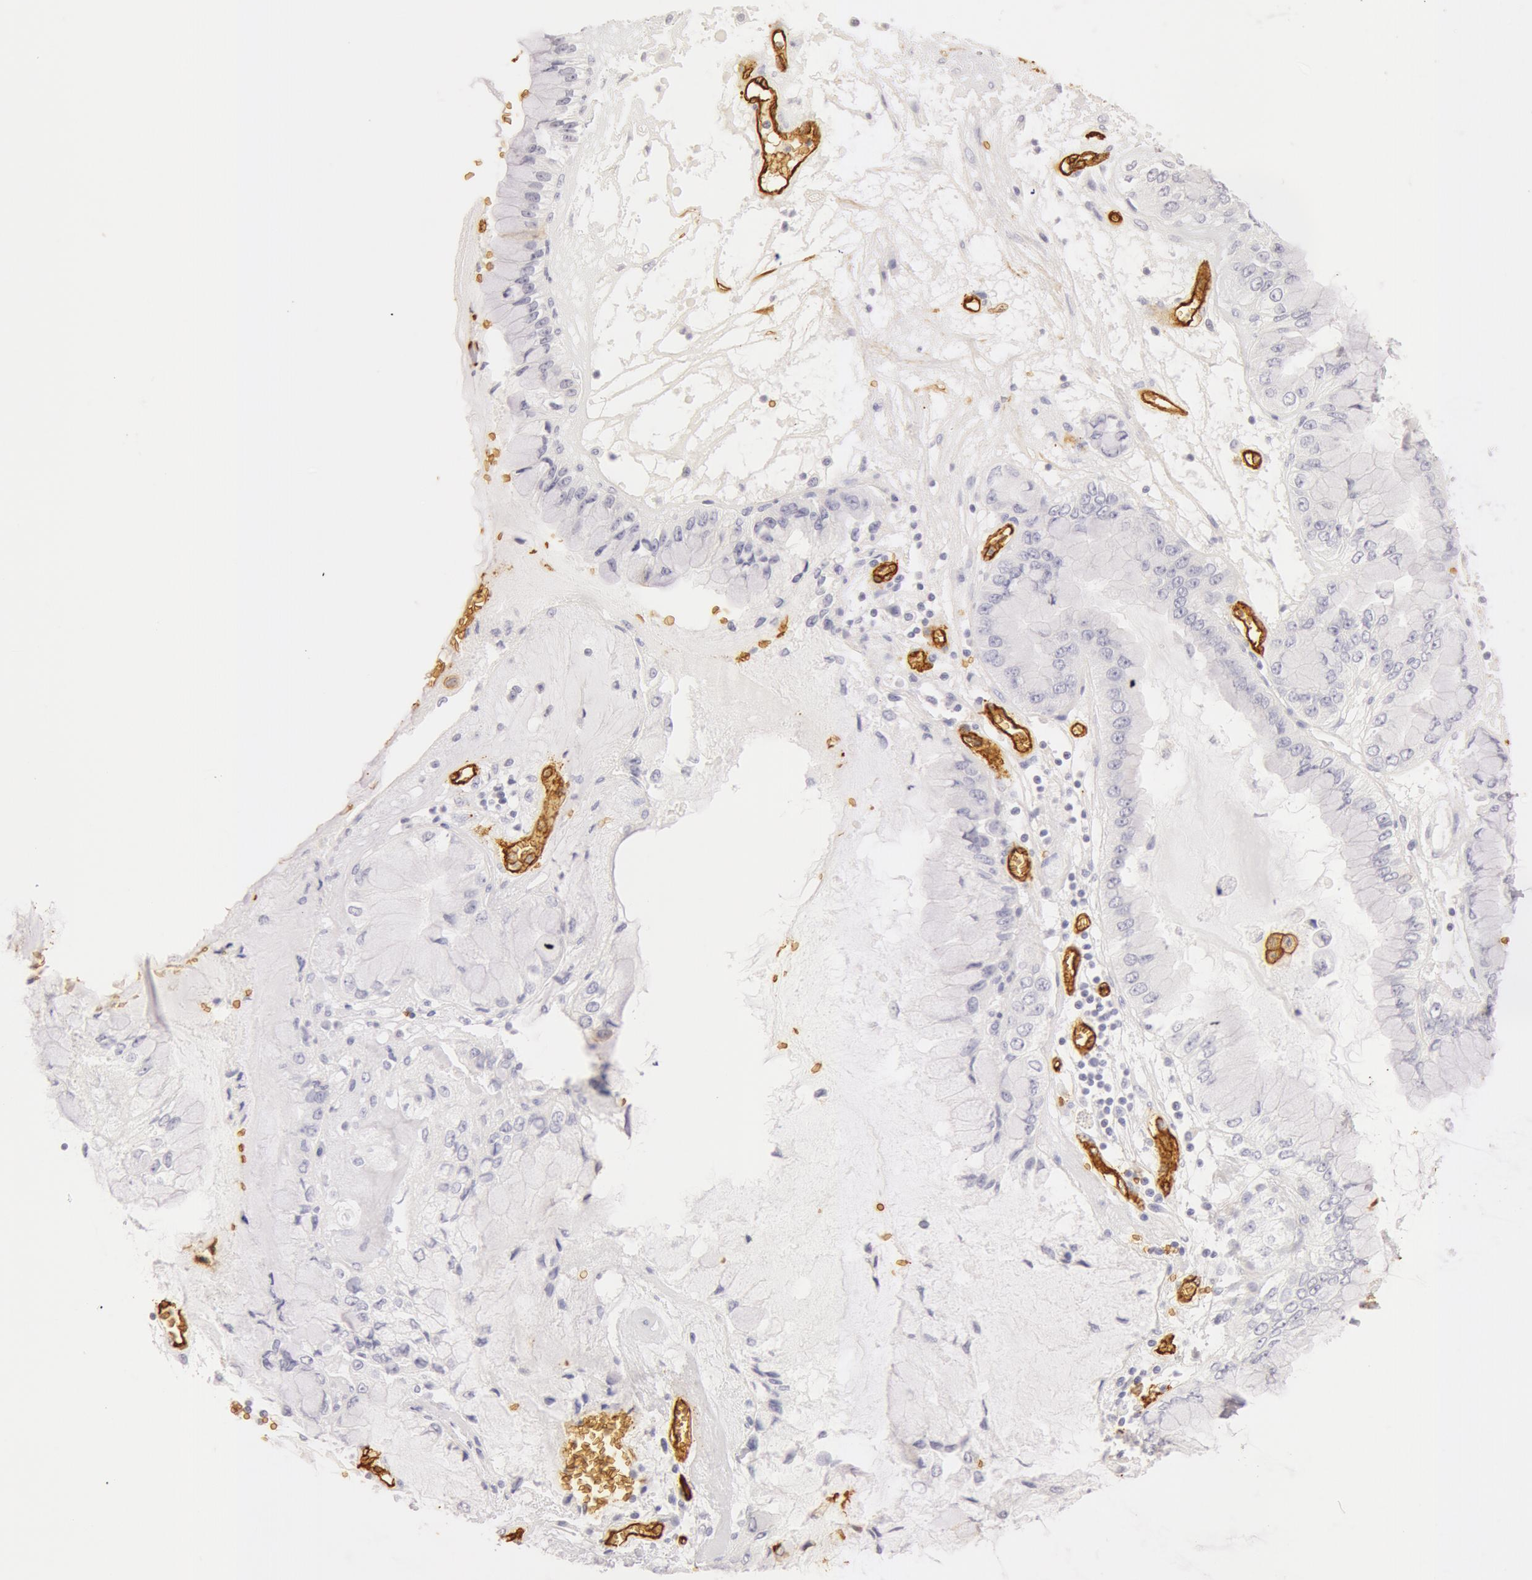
{"staining": {"intensity": "negative", "quantity": "none", "location": "none"}, "tissue": "liver cancer", "cell_type": "Tumor cells", "image_type": "cancer", "snomed": [{"axis": "morphology", "description": "Cholangiocarcinoma"}, {"axis": "topography", "description": "Liver"}], "caption": "The micrograph demonstrates no significant positivity in tumor cells of cholangiocarcinoma (liver).", "gene": "AQP1", "patient": {"sex": "female", "age": 79}}